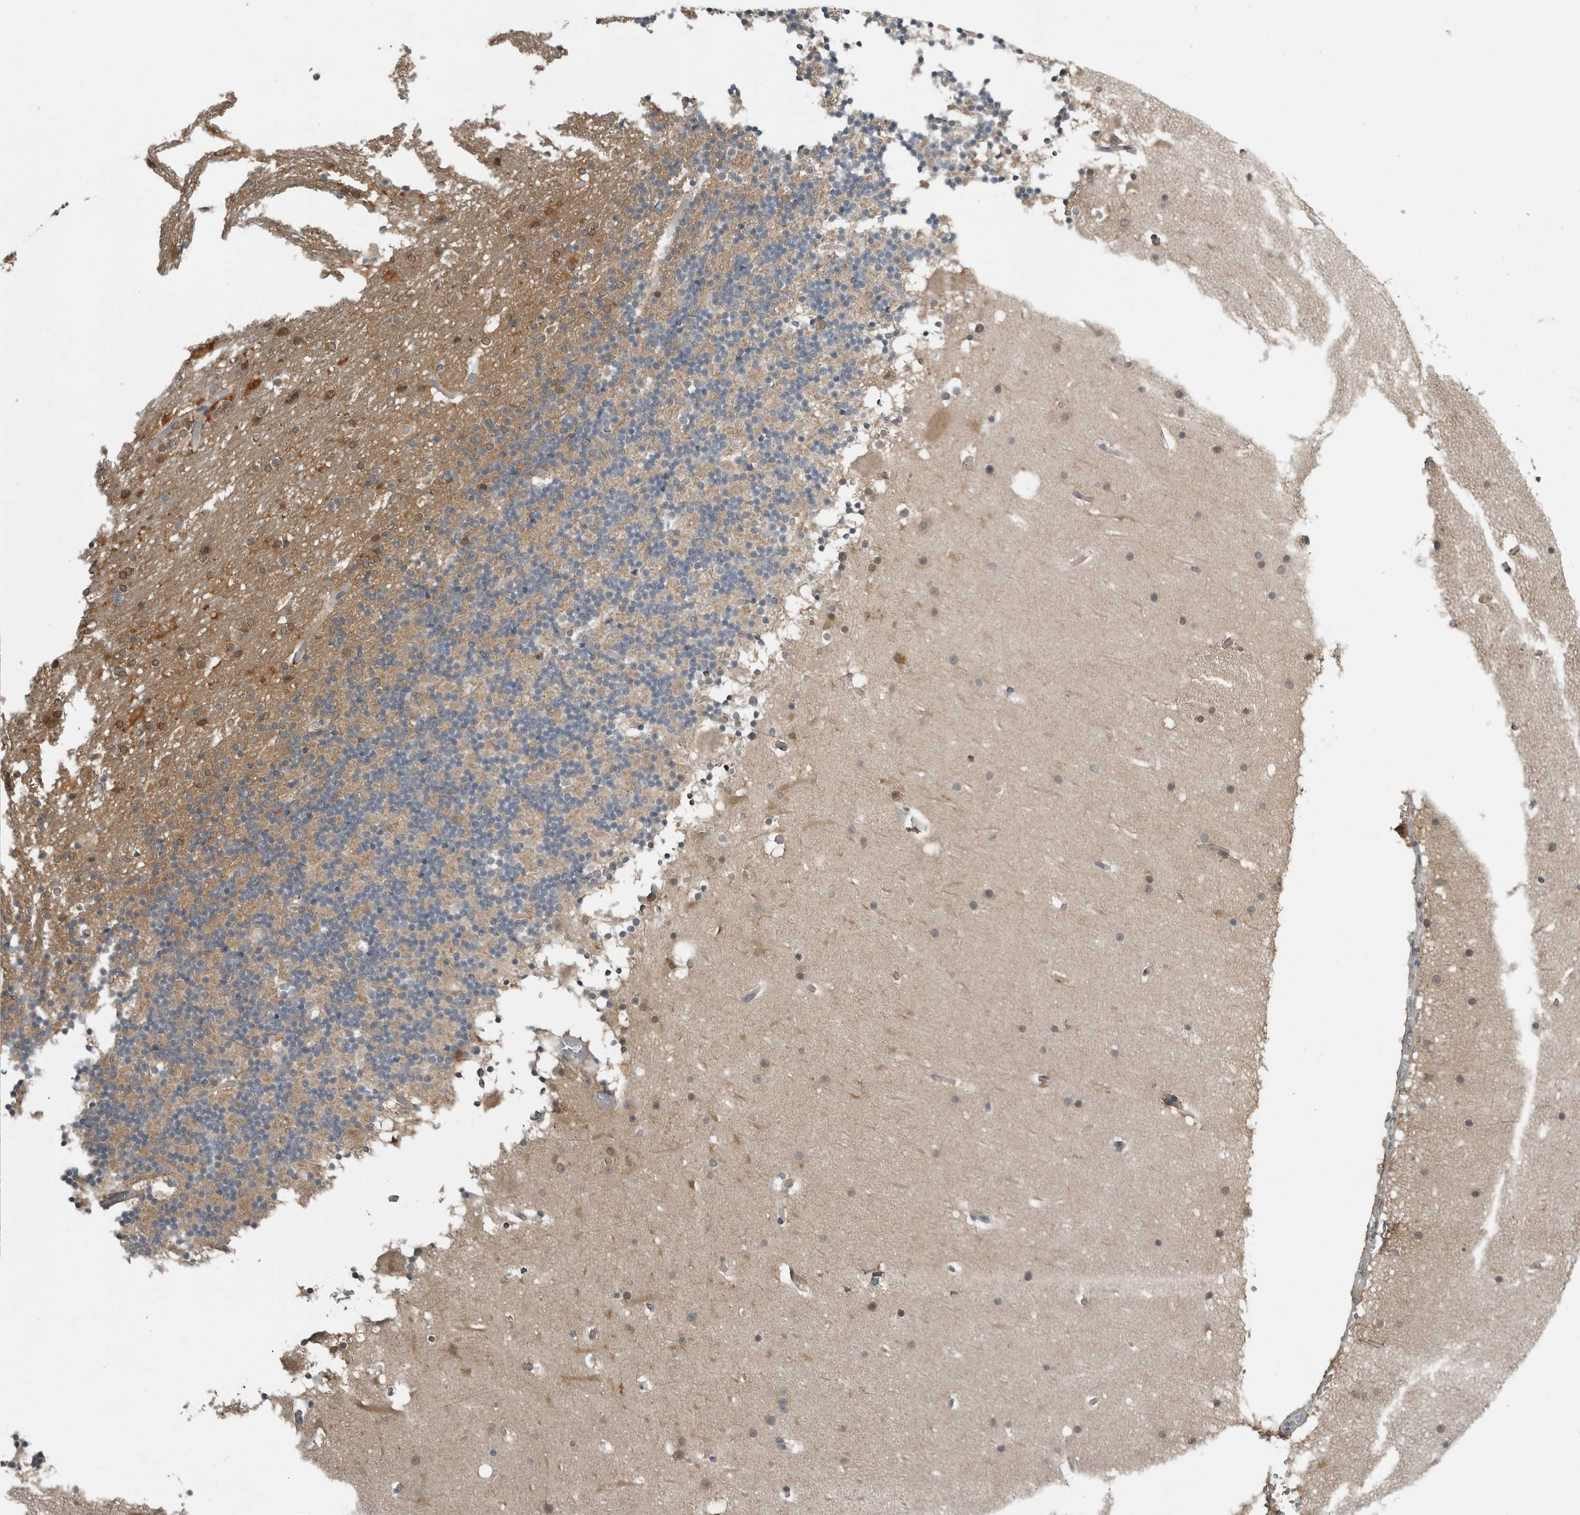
{"staining": {"intensity": "weak", "quantity": "25%-75%", "location": "cytoplasmic/membranous"}, "tissue": "cerebellum", "cell_type": "Cells in granular layer", "image_type": "normal", "snomed": [{"axis": "morphology", "description": "Normal tissue, NOS"}, {"axis": "topography", "description": "Cerebellum"}], "caption": "Immunohistochemistry histopathology image of unremarkable cerebellum: cerebellum stained using immunohistochemistry (IHC) exhibits low levels of weak protein expression localized specifically in the cytoplasmic/membranous of cells in granular layer, appearing as a cytoplasmic/membranous brown color.", "gene": "ENSG00000286112", "patient": {"sex": "male", "age": 57}}